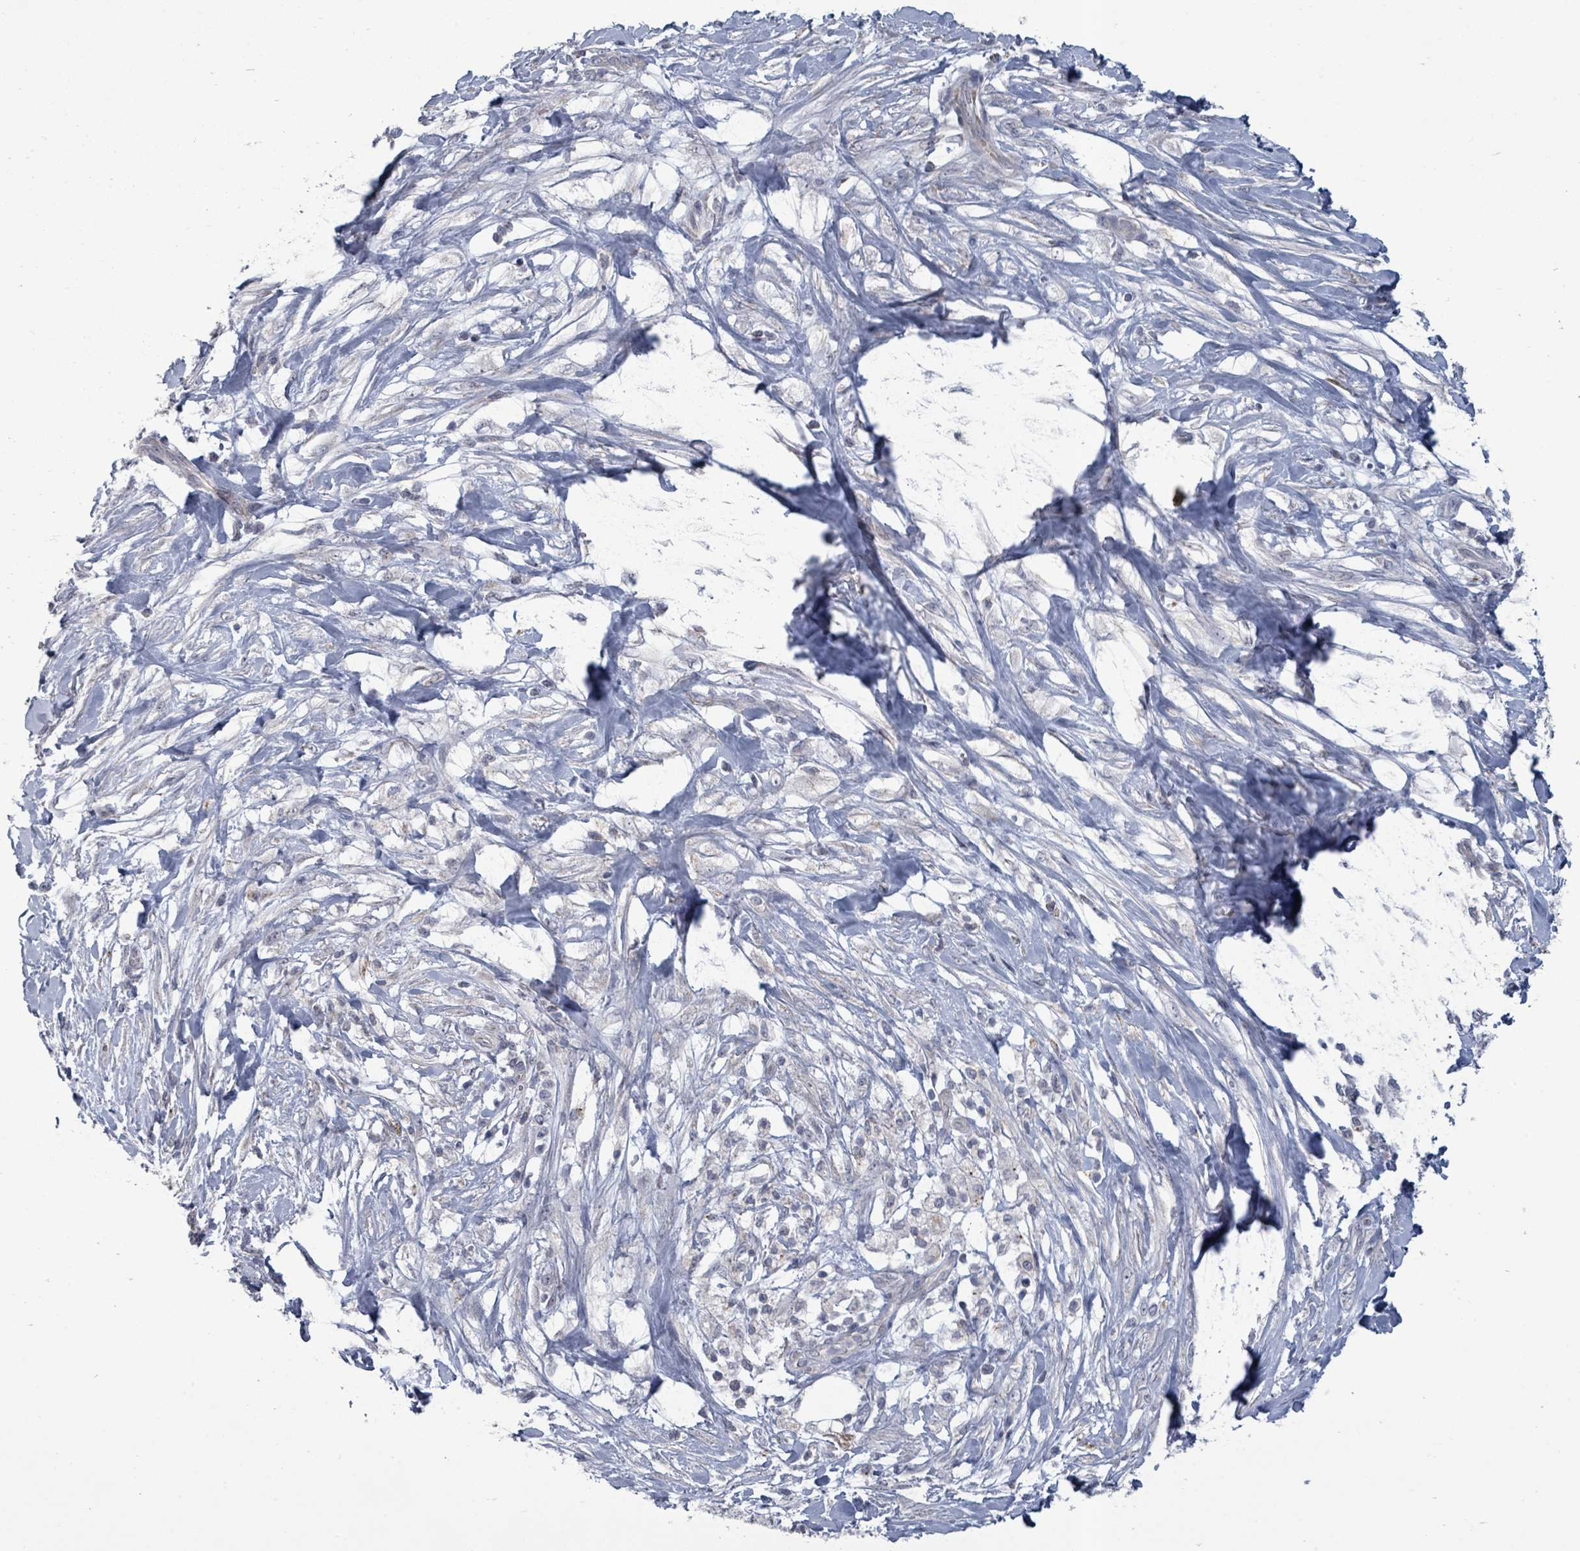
{"staining": {"intensity": "moderate", "quantity": "<25%", "location": "cytoplasmic/membranous"}, "tissue": "pancreatic cancer", "cell_type": "Tumor cells", "image_type": "cancer", "snomed": [{"axis": "morphology", "description": "Adenocarcinoma, NOS"}, {"axis": "topography", "description": "Pancreas"}], "caption": "Pancreatic adenocarcinoma stained with DAB (3,3'-diaminobenzidine) IHC demonstrates low levels of moderate cytoplasmic/membranous positivity in about <25% of tumor cells.", "gene": "PTPN20", "patient": {"sex": "female", "age": 72}}